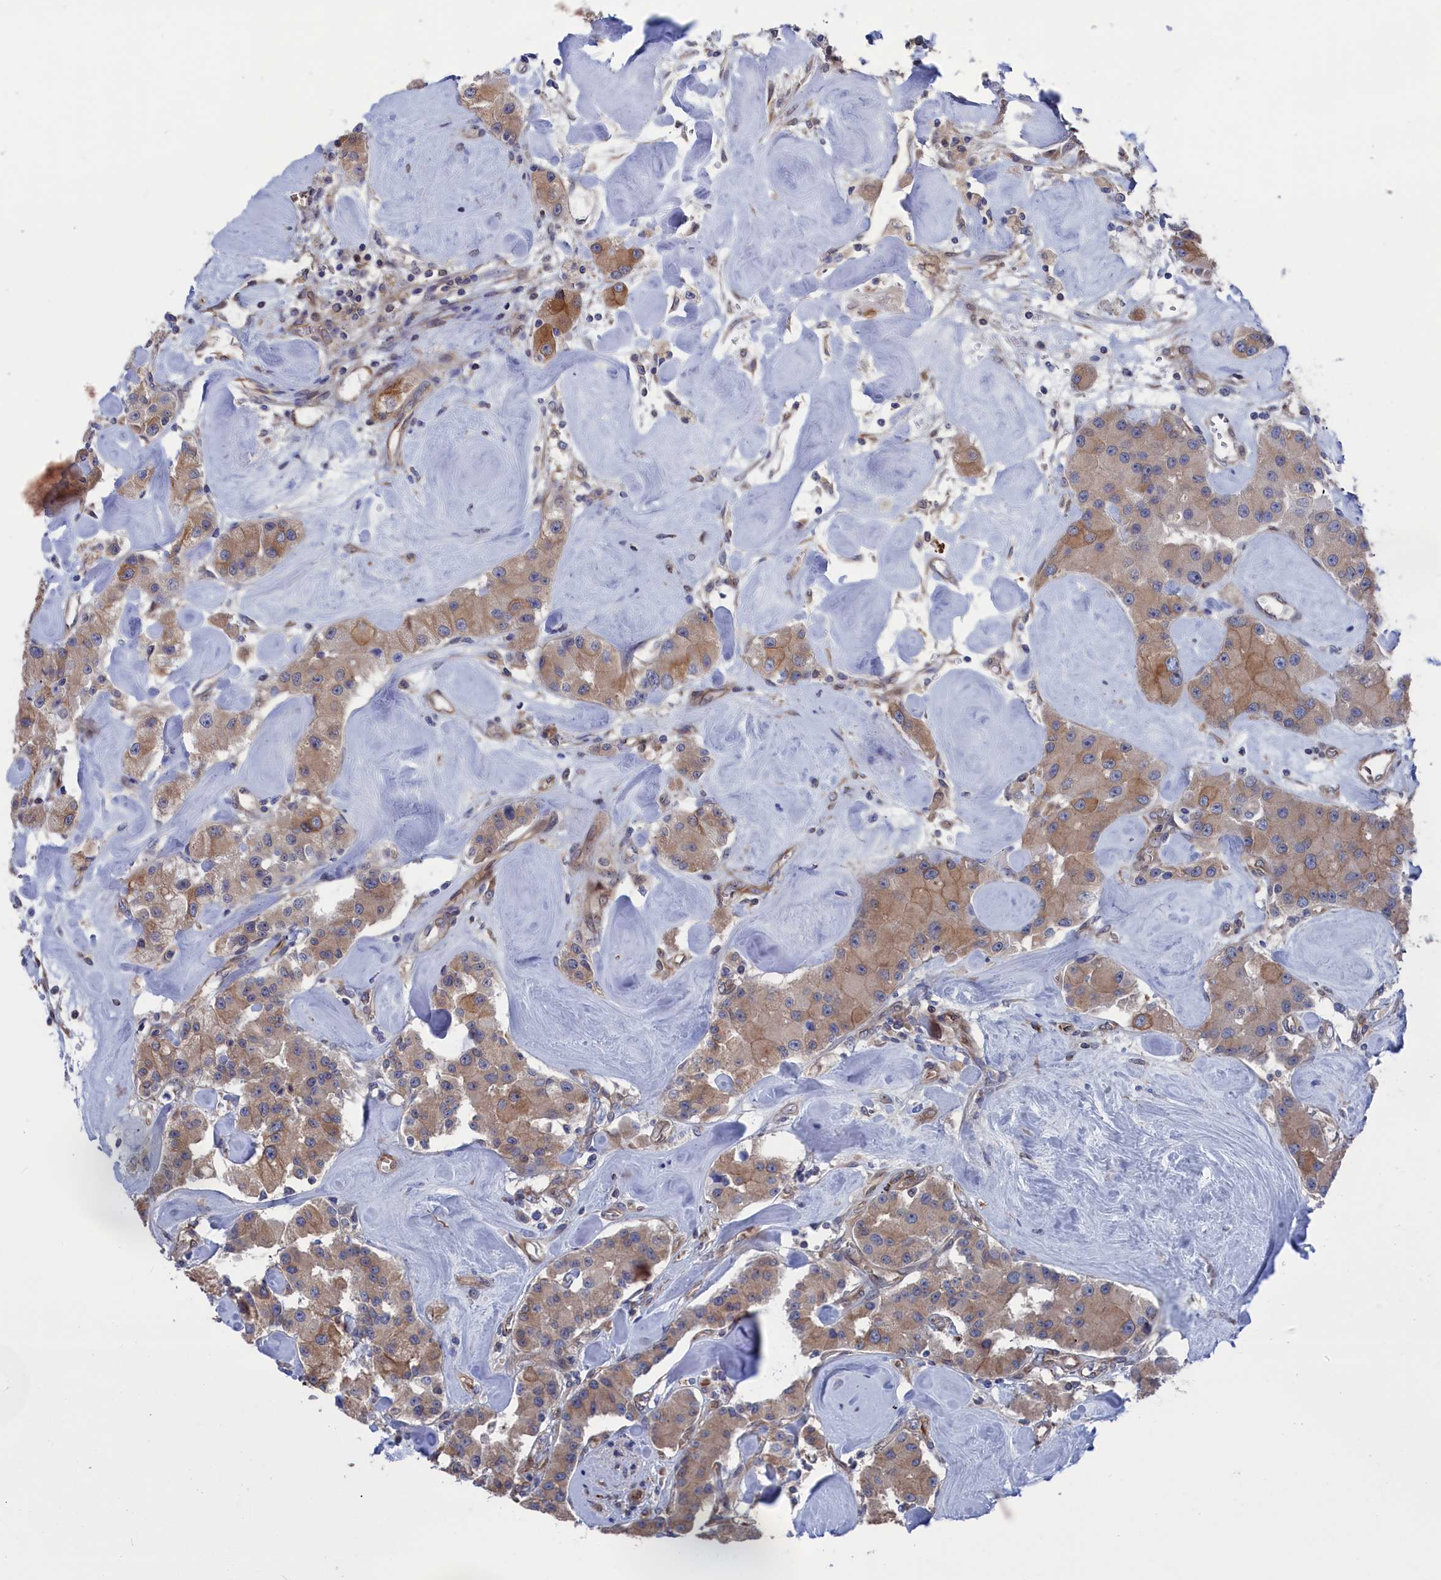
{"staining": {"intensity": "moderate", "quantity": "25%-75%", "location": "cytoplasmic/membranous"}, "tissue": "carcinoid", "cell_type": "Tumor cells", "image_type": "cancer", "snomed": [{"axis": "morphology", "description": "Carcinoid, malignant, NOS"}, {"axis": "topography", "description": "Pancreas"}], "caption": "Carcinoid was stained to show a protein in brown. There is medium levels of moderate cytoplasmic/membranous staining in approximately 25%-75% of tumor cells.", "gene": "NUTF2", "patient": {"sex": "male", "age": 41}}